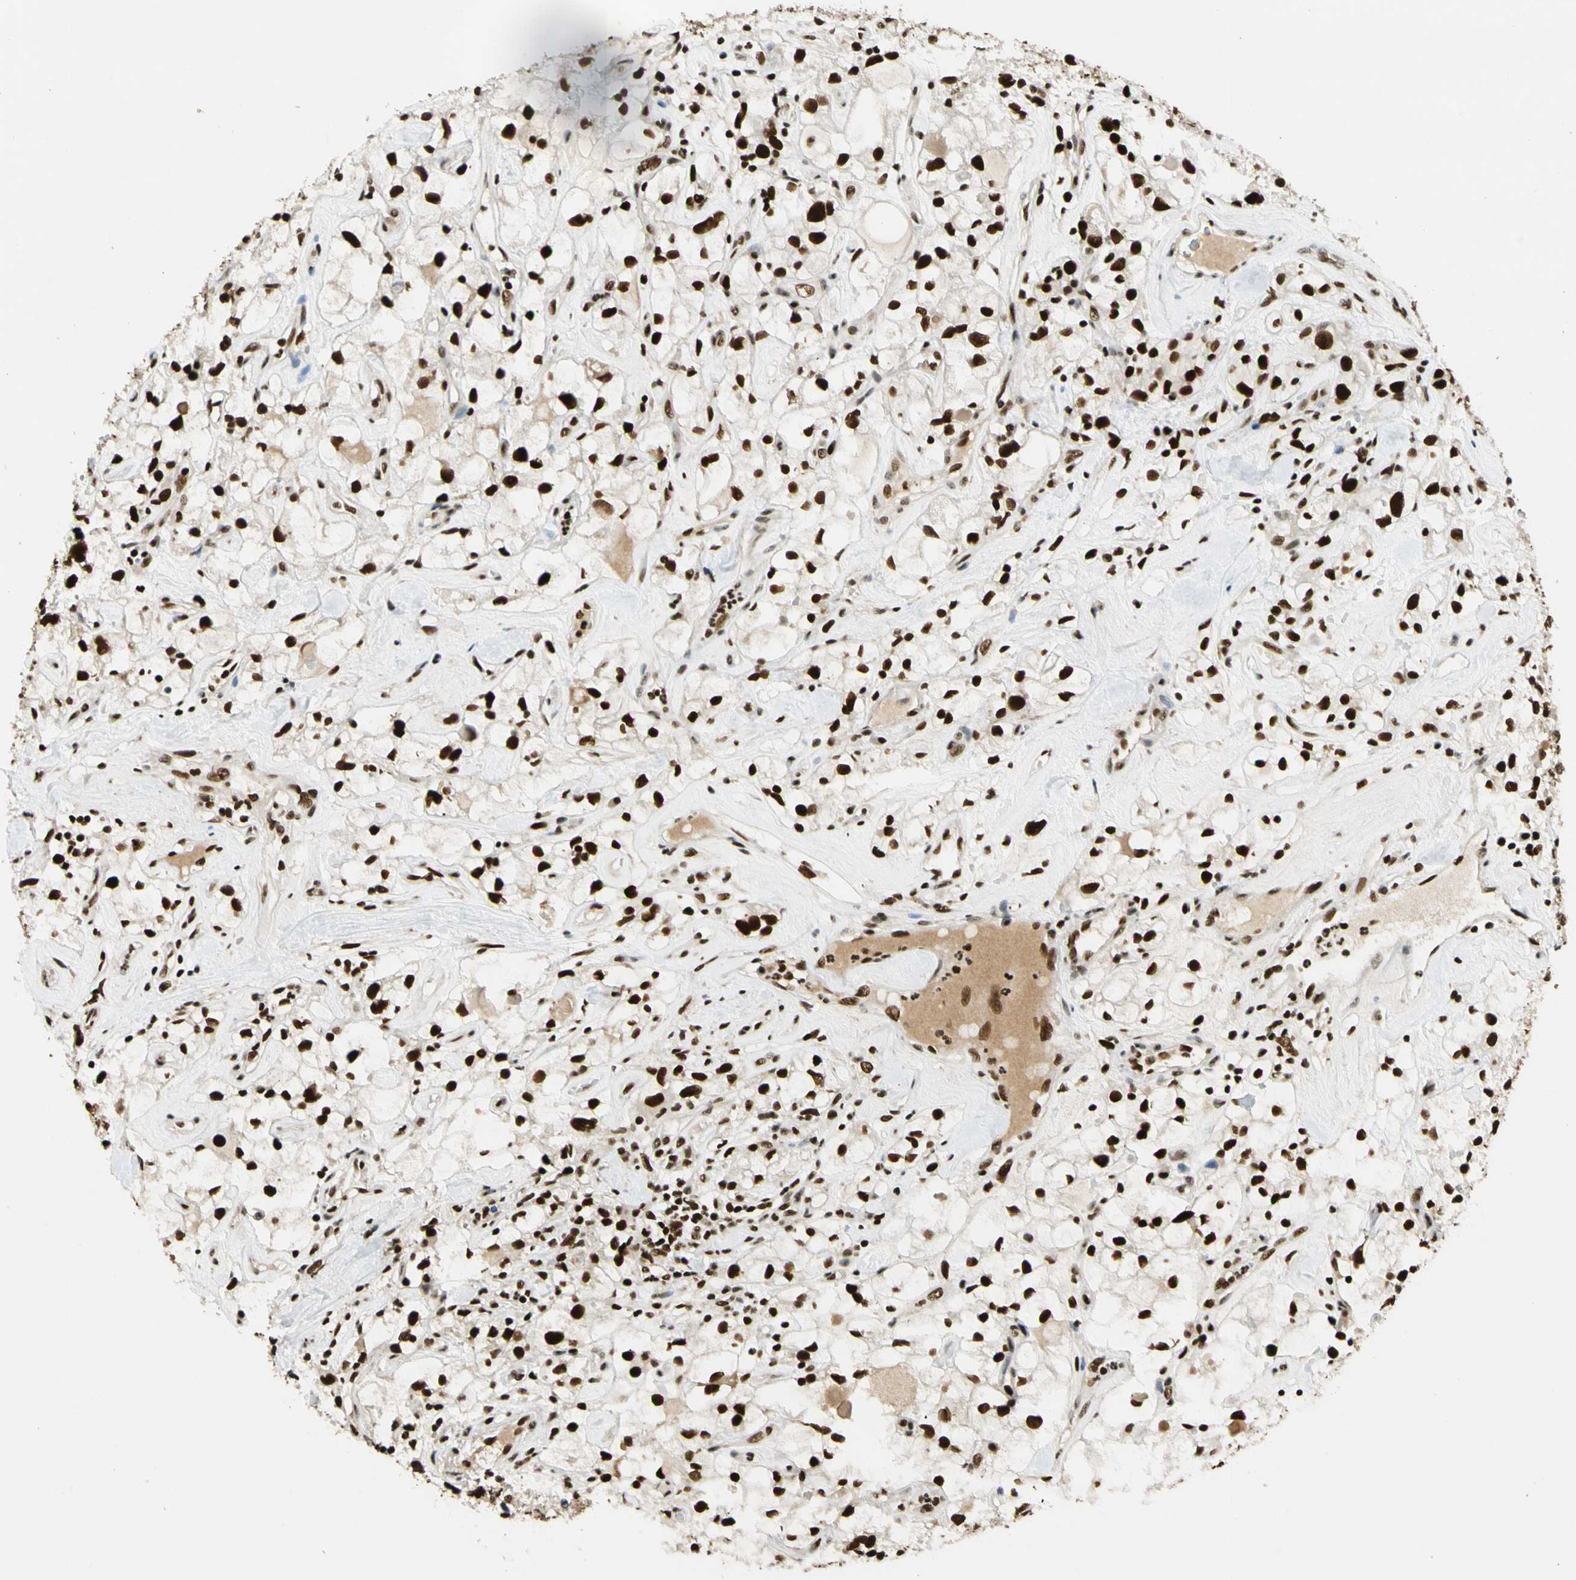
{"staining": {"intensity": "strong", "quantity": ">75%", "location": "nuclear"}, "tissue": "renal cancer", "cell_type": "Tumor cells", "image_type": "cancer", "snomed": [{"axis": "morphology", "description": "Adenocarcinoma, NOS"}, {"axis": "topography", "description": "Kidney"}], "caption": "The histopathology image shows a brown stain indicating the presence of a protein in the nuclear of tumor cells in renal adenocarcinoma.", "gene": "CDK12", "patient": {"sex": "female", "age": 60}}